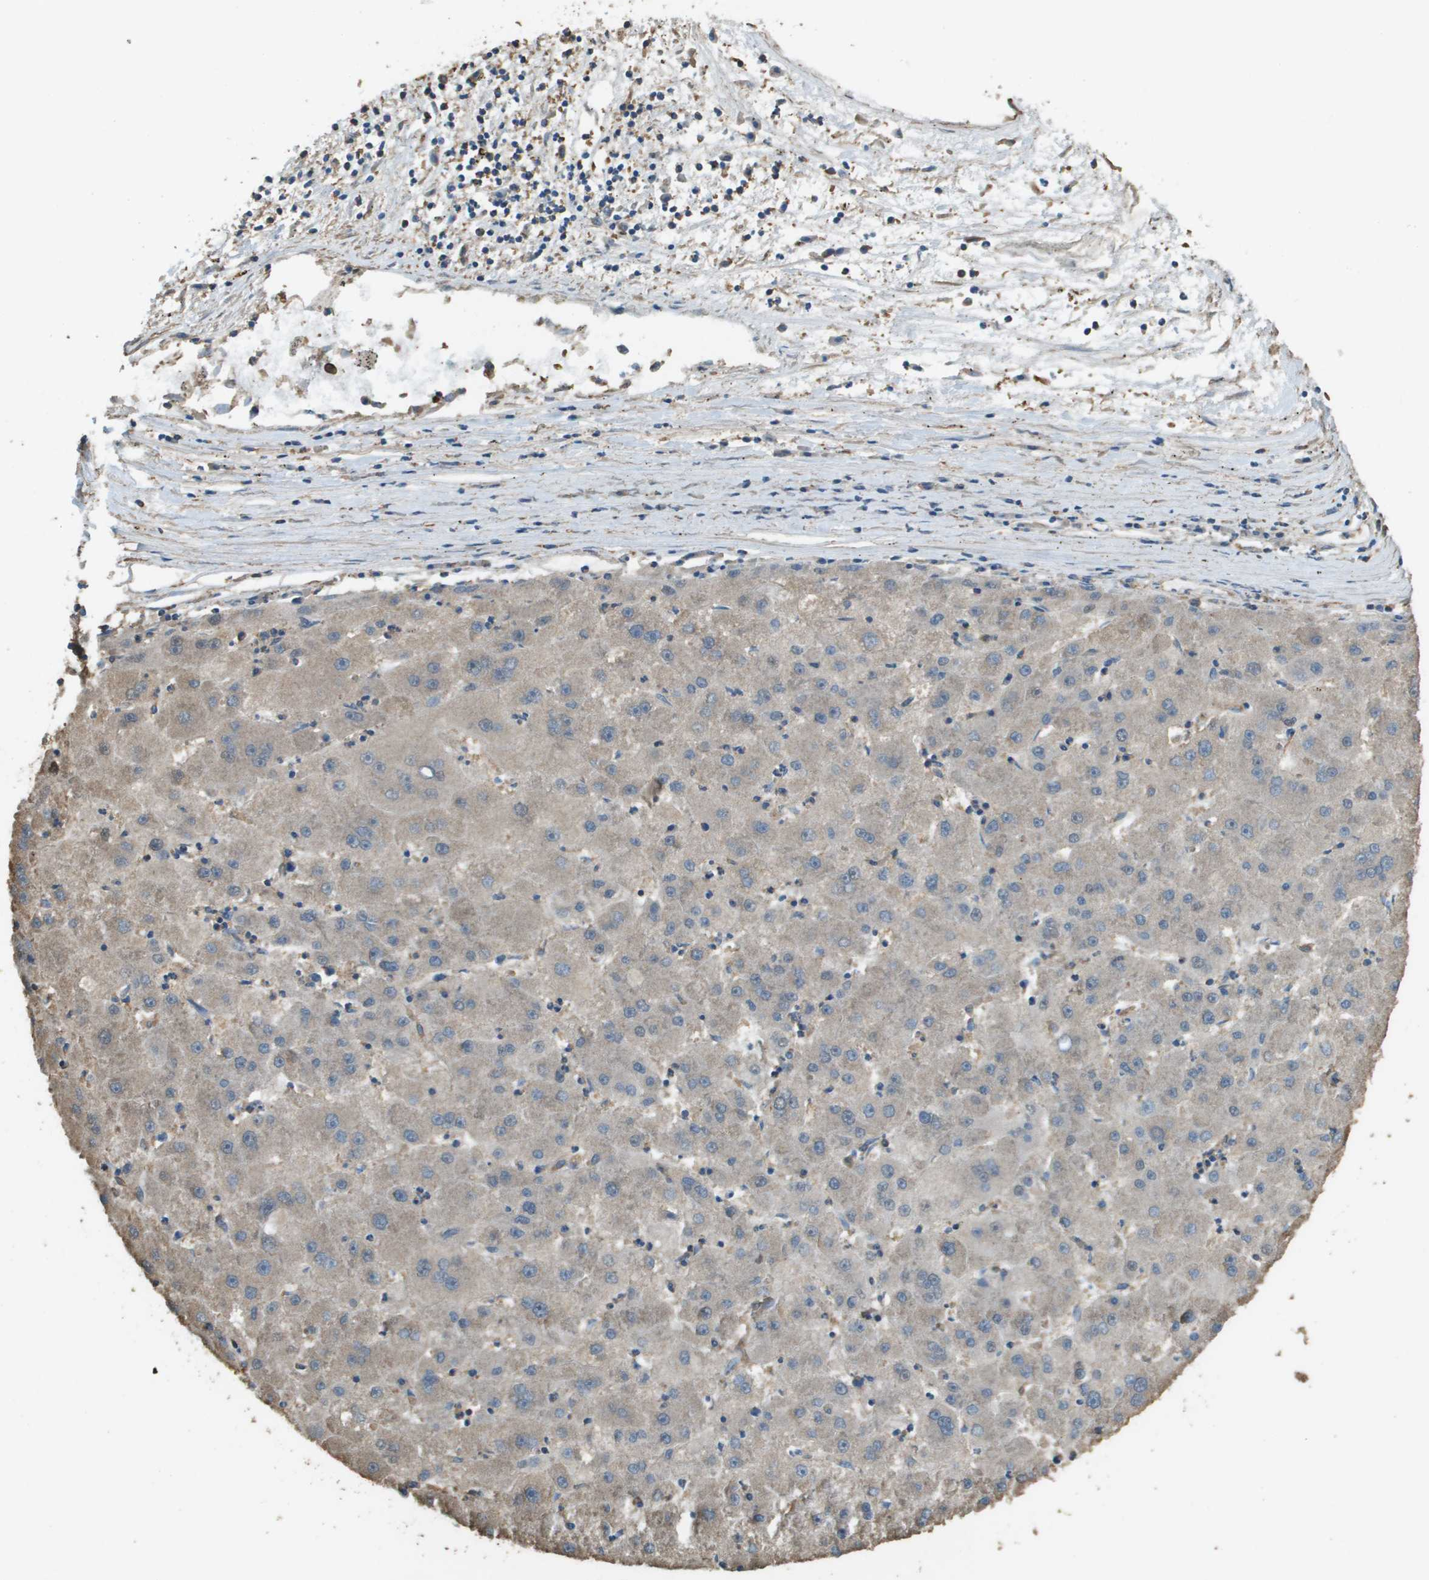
{"staining": {"intensity": "weak", "quantity": "<25%", "location": "cytoplasmic/membranous"}, "tissue": "liver cancer", "cell_type": "Tumor cells", "image_type": "cancer", "snomed": [{"axis": "morphology", "description": "Carcinoma, Hepatocellular, NOS"}, {"axis": "topography", "description": "Liver"}], "caption": "Photomicrograph shows no protein positivity in tumor cells of liver hepatocellular carcinoma tissue. Brightfield microscopy of immunohistochemistry (IHC) stained with DAB (3,3'-diaminobenzidine) (brown) and hematoxylin (blue), captured at high magnification.", "gene": "MS4A7", "patient": {"sex": "male", "age": 72}}